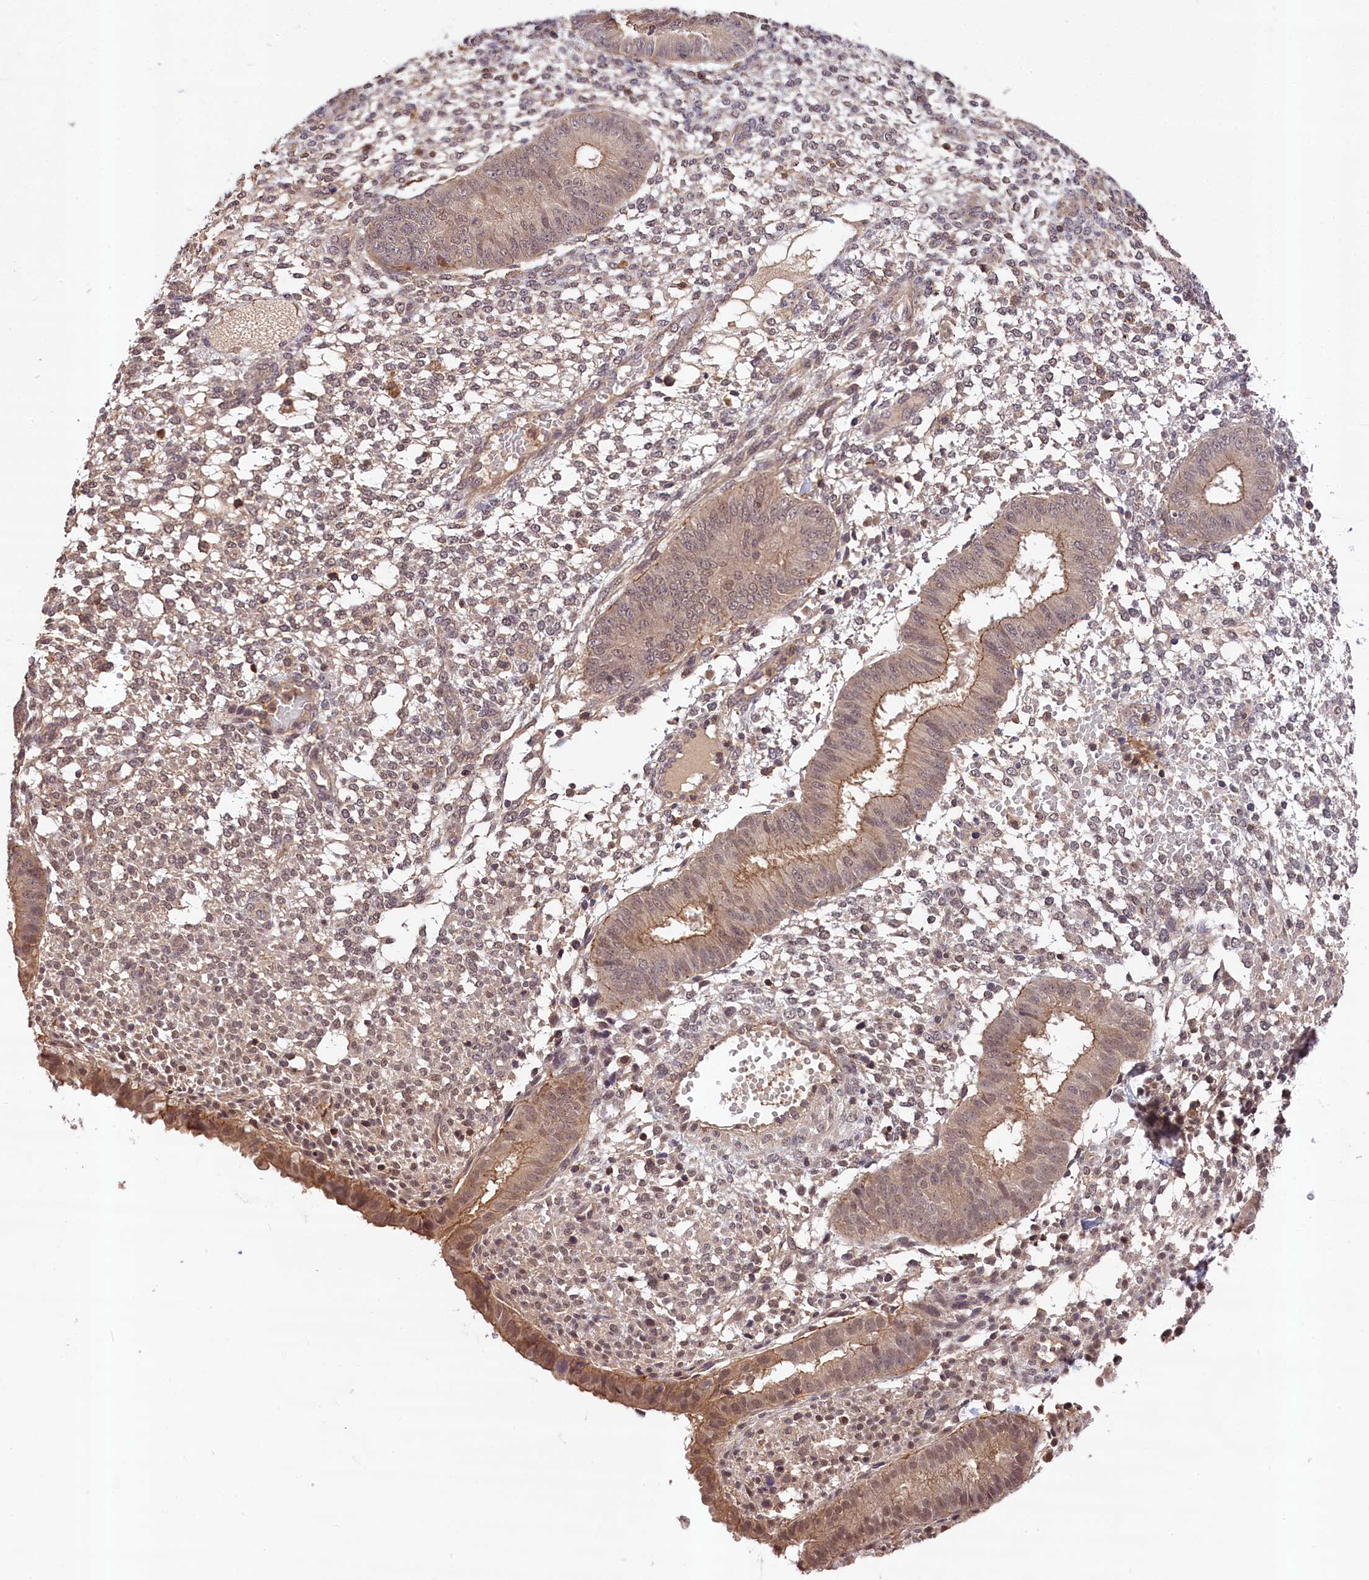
{"staining": {"intensity": "weak", "quantity": "25%-75%", "location": "cytoplasmic/membranous"}, "tissue": "endometrium", "cell_type": "Cells in endometrial stroma", "image_type": "normal", "snomed": [{"axis": "morphology", "description": "Normal tissue, NOS"}, {"axis": "topography", "description": "Endometrium"}], "caption": "Weak cytoplasmic/membranous positivity for a protein is appreciated in approximately 25%-75% of cells in endometrial stroma of benign endometrium using IHC.", "gene": "SKIDA1", "patient": {"sex": "female", "age": 49}}